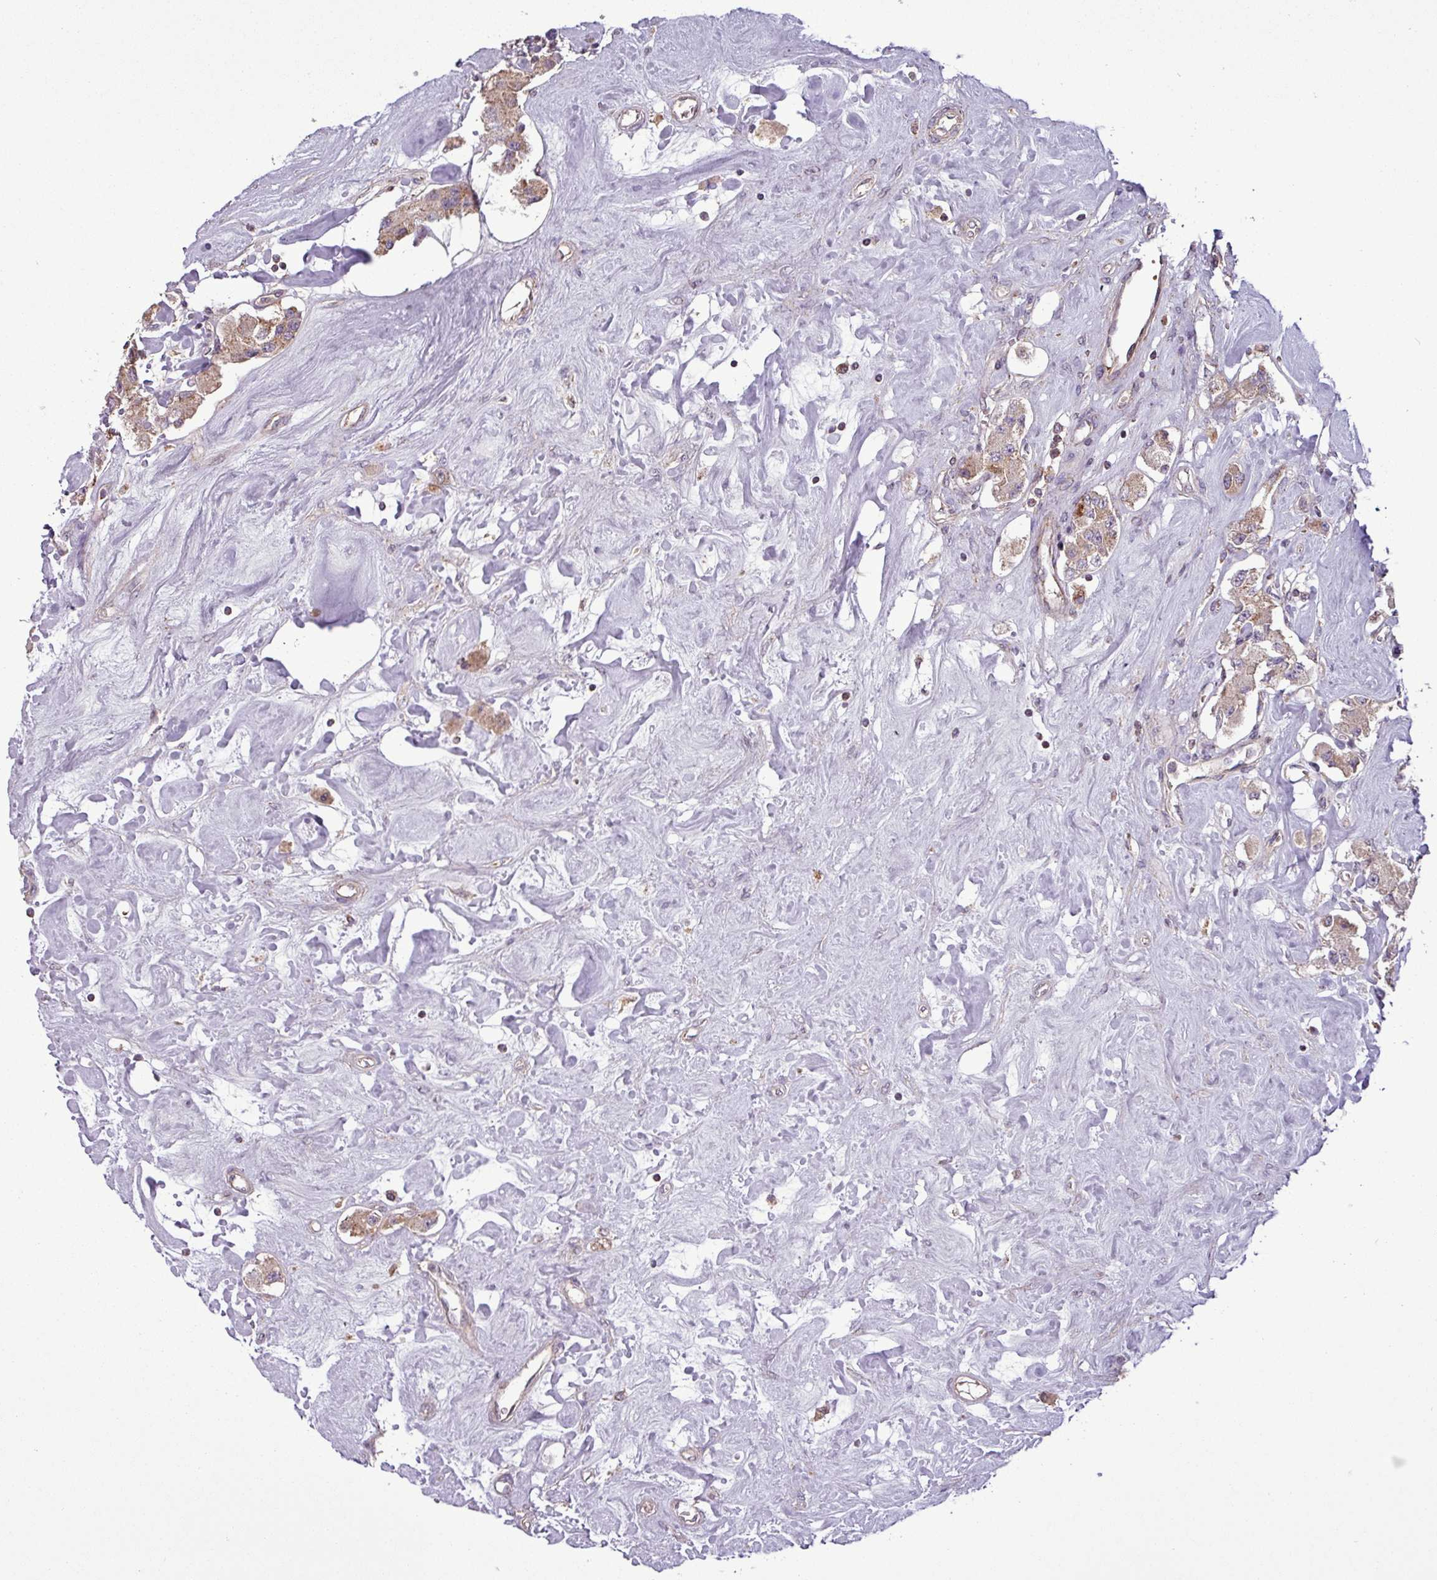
{"staining": {"intensity": "moderate", "quantity": ">75%", "location": "cytoplasmic/membranous"}, "tissue": "carcinoid", "cell_type": "Tumor cells", "image_type": "cancer", "snomed": [{"axis": "morphology", "description": "Carcinoid, malignant, NOS"}, {"axis": "topography", "description": "Pancreas"}], "caption": "Immunohistochemical staining of human carcinoid demonstrates medium levels of moderate cytoplasmic/membranous positivity in about >75% of tumor cells. (brown staining indicates protein expression, while blue staining denotes nuclei).", "gene": "MCTP2", "patient": {"sex": "male", "age": 41}}